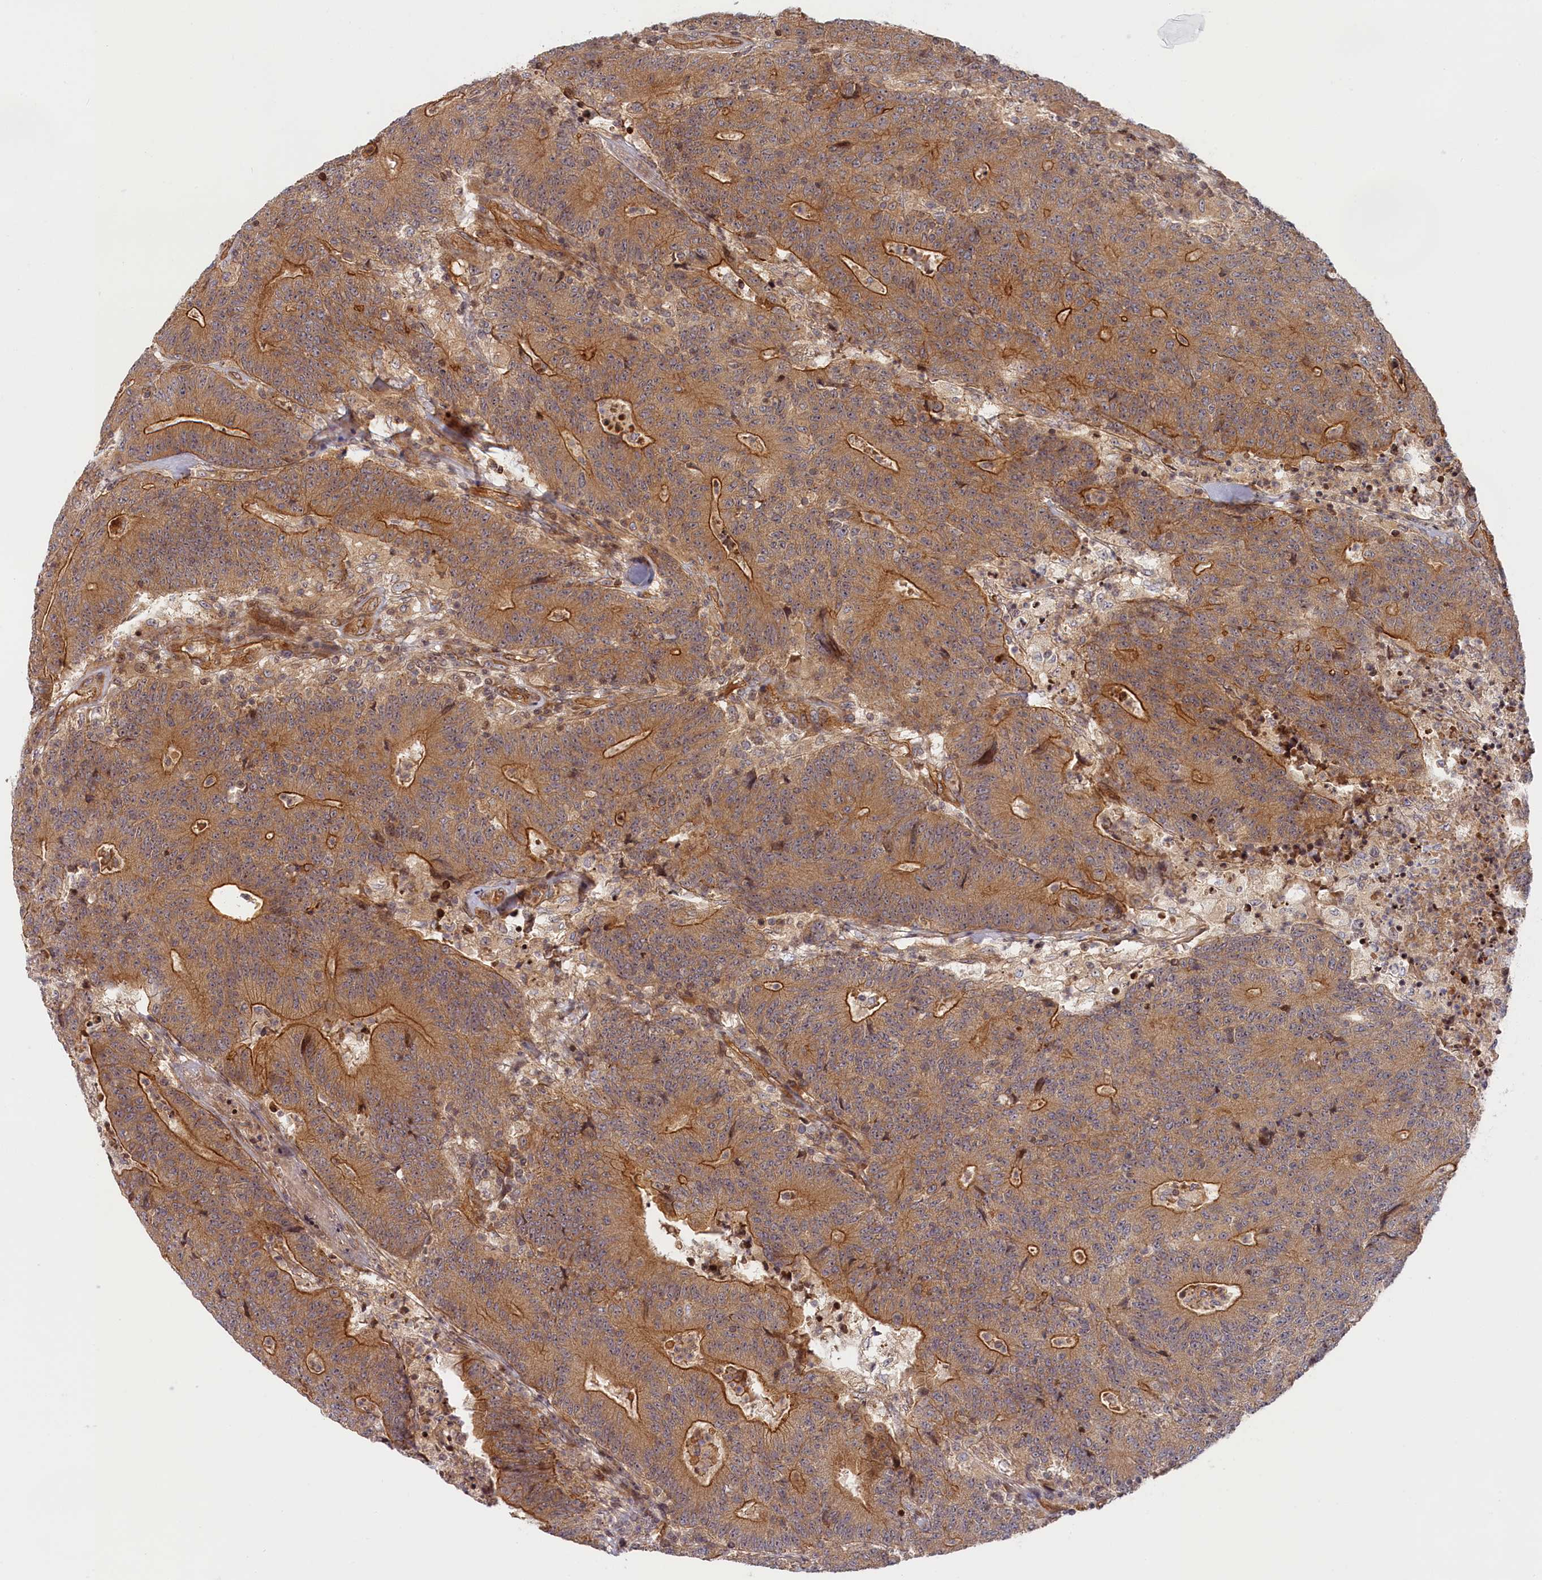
{"staining": {"intensity": "moderate", "quantity": ">75%", "location": "cytoplasmic/membranous"}, "tissue": "colorectal cancer", "cell_type": "Tumor cells", "image_type": "cancer", "snomed": [{"axis": "morphology", "description": "Adenocarcinoma, NOS"}, {"axis": "topography", "description": "Colon"}], "caption": "Immunohistochemistry of human colorectal cancer demonstrates medium levels of moderate cytoplasmic/membranous expression in about >75% of tumor cells.", "gene": "CEP44", "patient": {"sex": "female", "age": 75}}